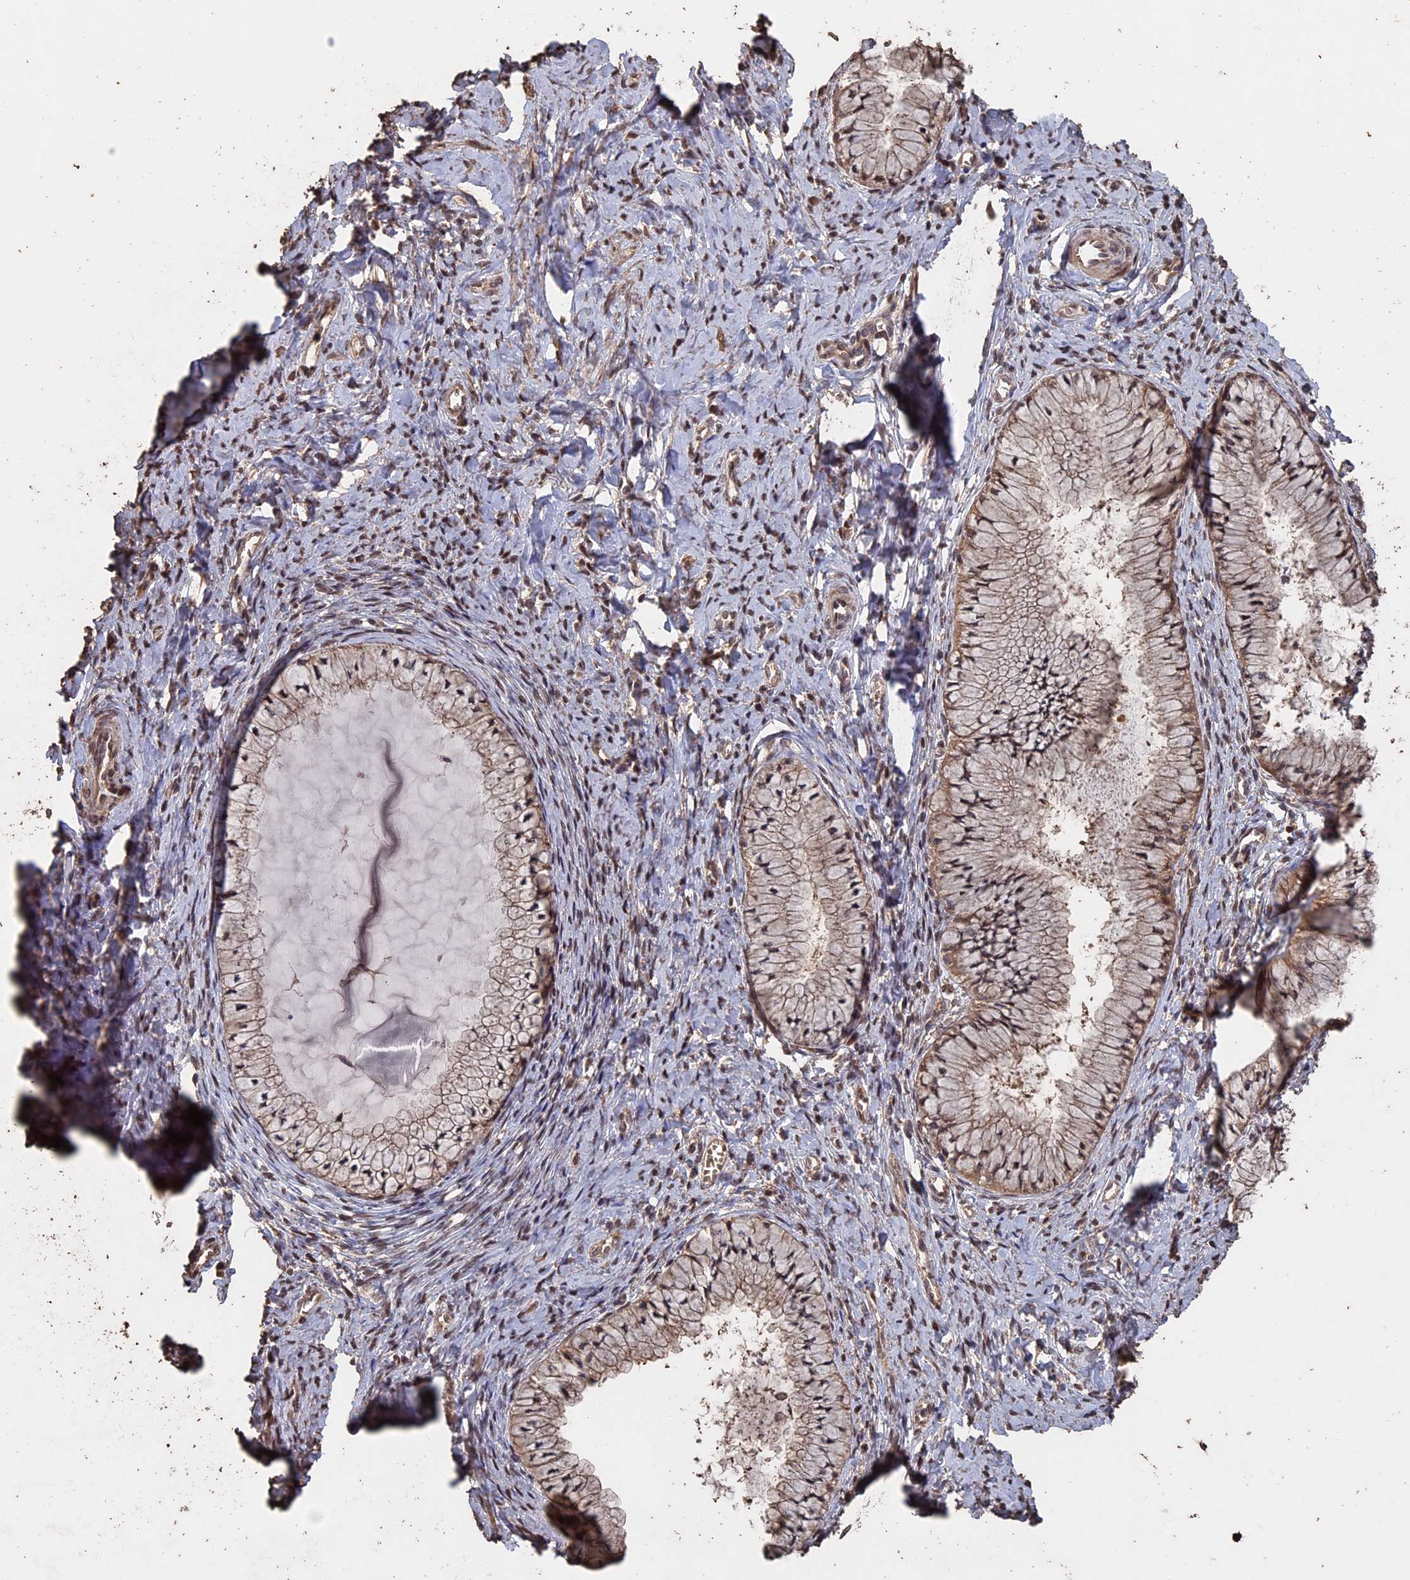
{"staining": {"intensity": "weak", "quantity": "25%-75%", "location": "cytoplasmic/membranous,nuclear"}, "tissue": "cervix", "cell_type": "Glandular cells", "image_type": "normal", "snomed": [{"axis": "morphology", "description": "Normal tissue, NOS"}, {"axis": "topography", "description": "Cervix"}], "caption": "The image exhibits staining of normal cervix, revealing weak cytoplasmic/membranous,nuclear protein expression (brown color) within glandular cells.", "gene": "HUNK", "patient": {"sex": "female", "age": 42}}